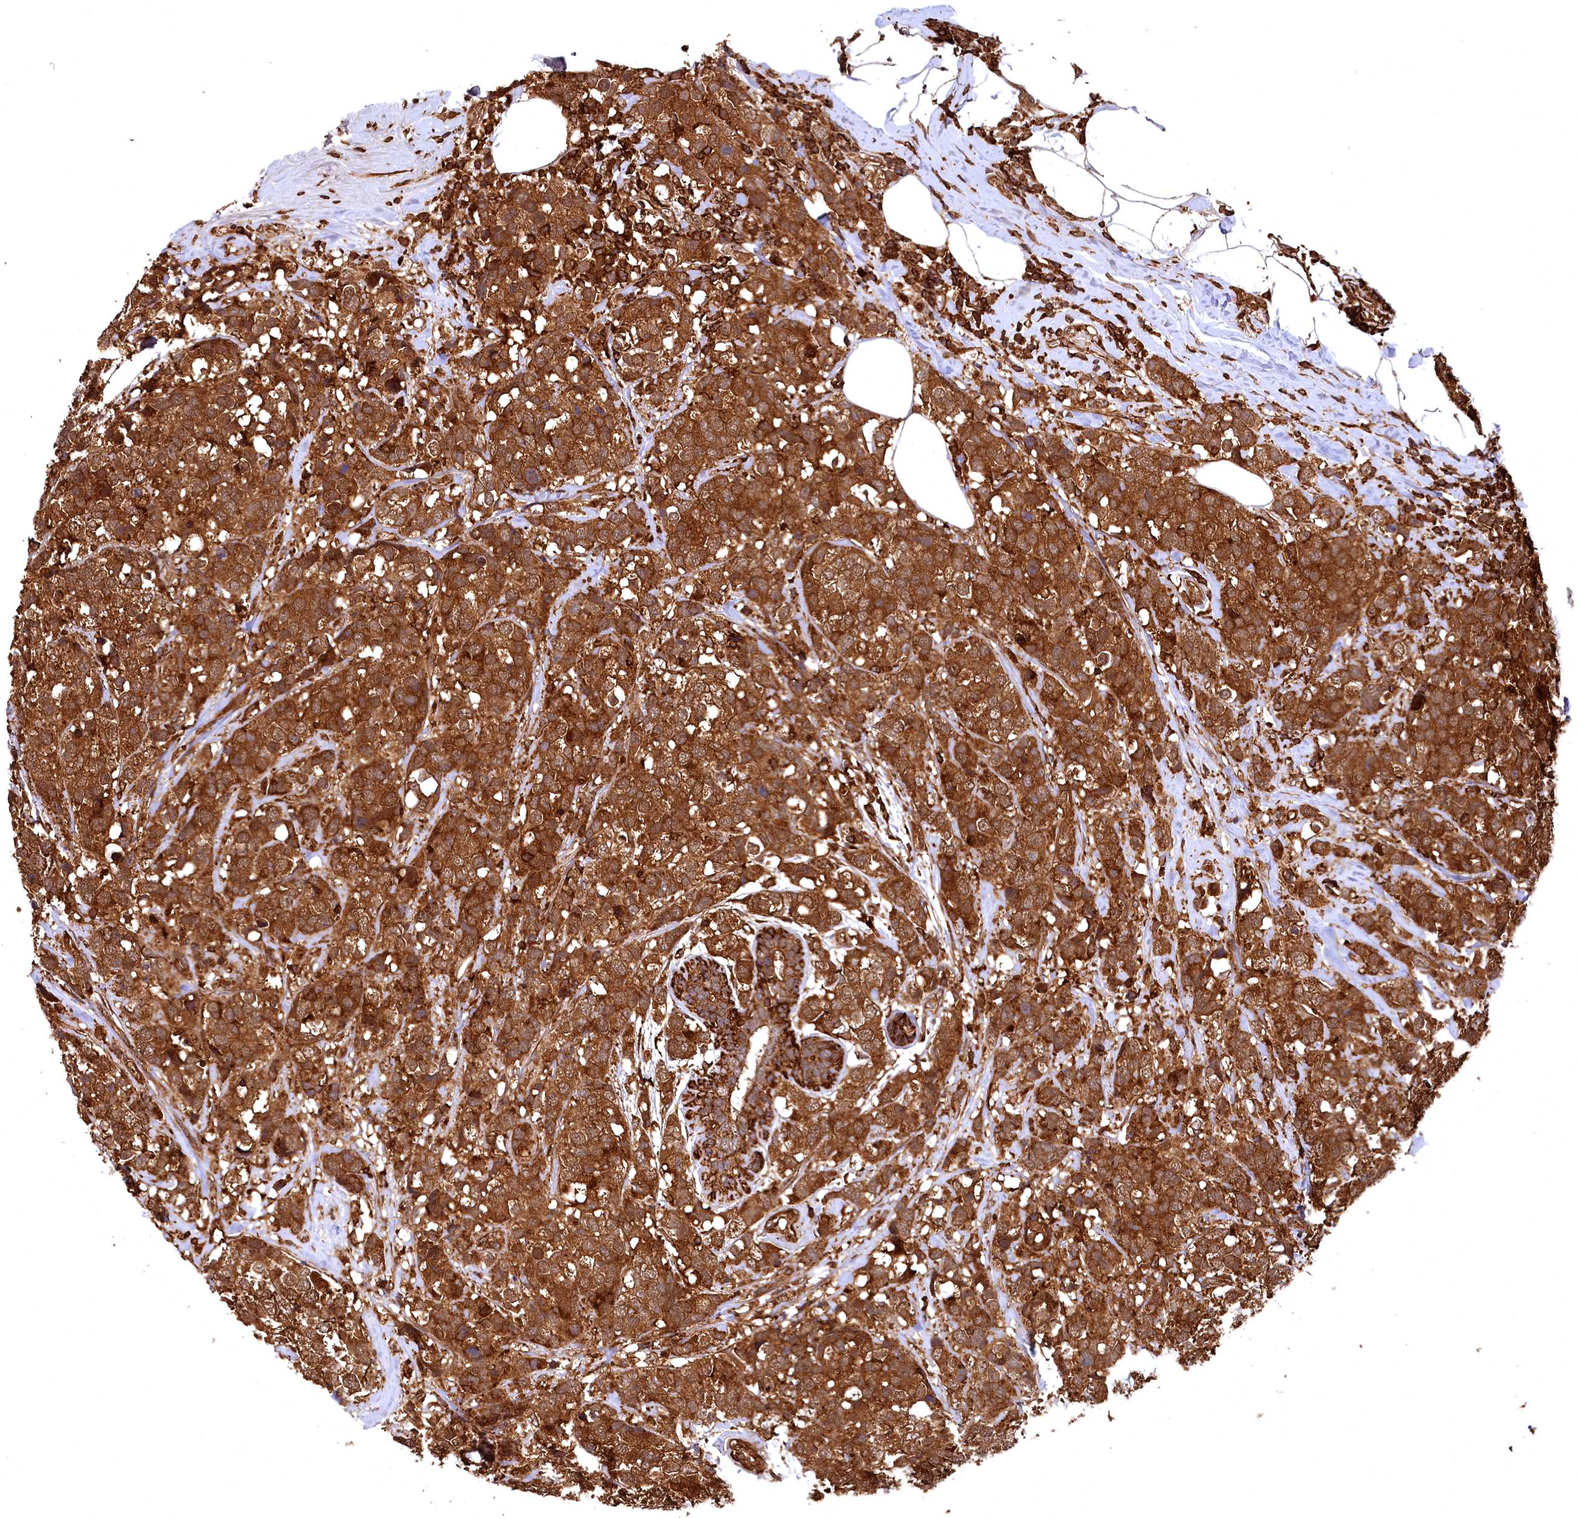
{"staining": {"intensity": "strong", "quantity": ">75%", "location": "cytoplasmic/membranous"}, "tissue": "breast cancer", "cell_type": "Tumor cells", "image_type": "cancer", "snomed": [{"axis": "morphology", "description": "Lobular carcinoma"}, {"axis": "topography", "description": "Breast"}], "caption": "The micrograph shows immunohistochemical staining of breast lobular carcinoma. There is strong cytoplasmic/membranous expression is appreciated in about >75% of tumor cells.", "gene": "STUB1", "patient": {"sex": "female", "age": 59}}